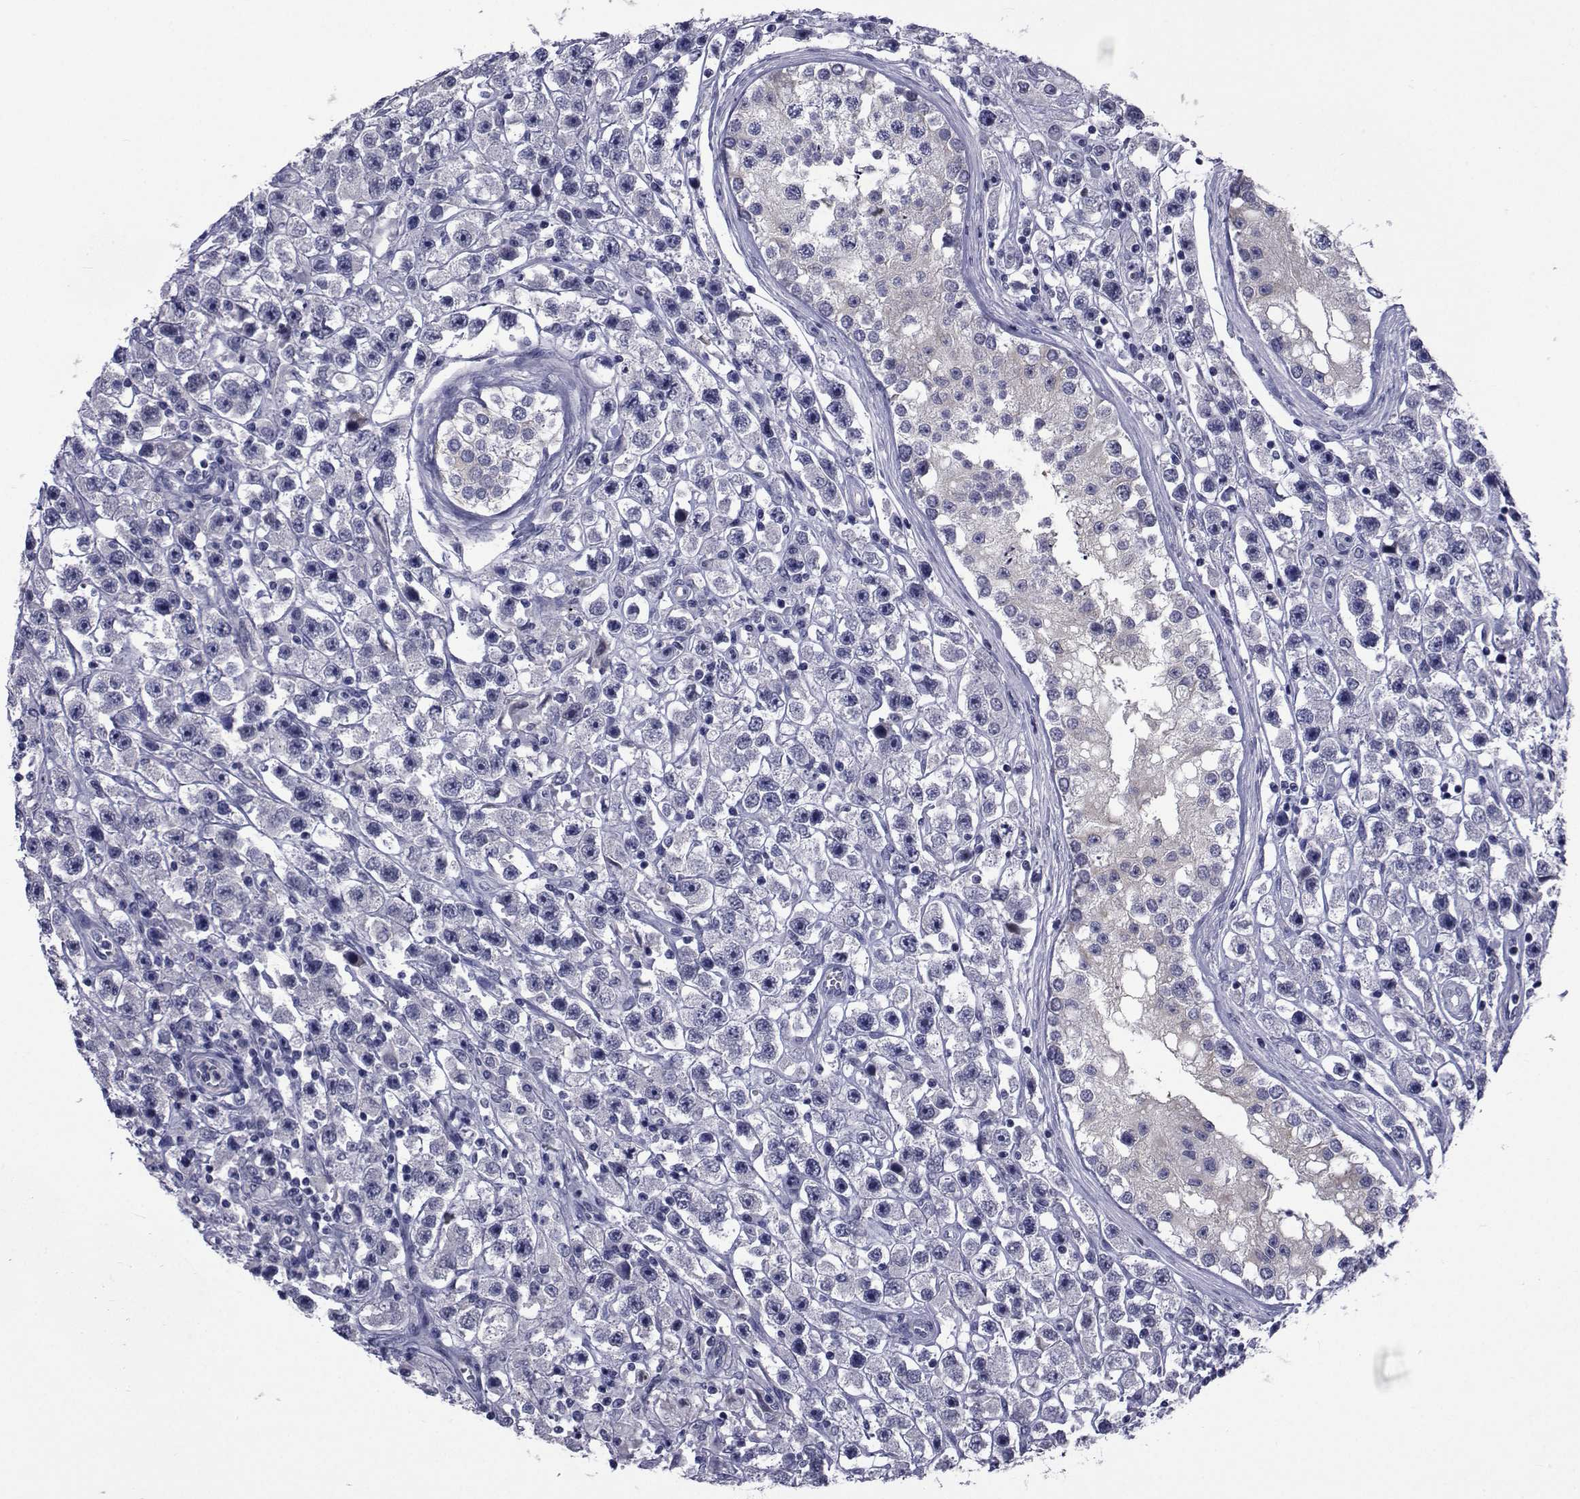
{"staining": {"intensity": "negative", "quantity": "none", "location": "none"}, "tissue": "testis cancer", "cell_type": "Tumor cells", "image_type": "cancer", "snomed": [{"axis": "morphology", "description": "Seminoma, NOS"}, {"axis": "topography", "description": "Testis"}], "caption": "Photomicrograph shows no significant protein expression in tumor cells of testis cancer (seminoma).", "gene": "SEMA5B", "patient": {"sex": "male", "age": 45}}